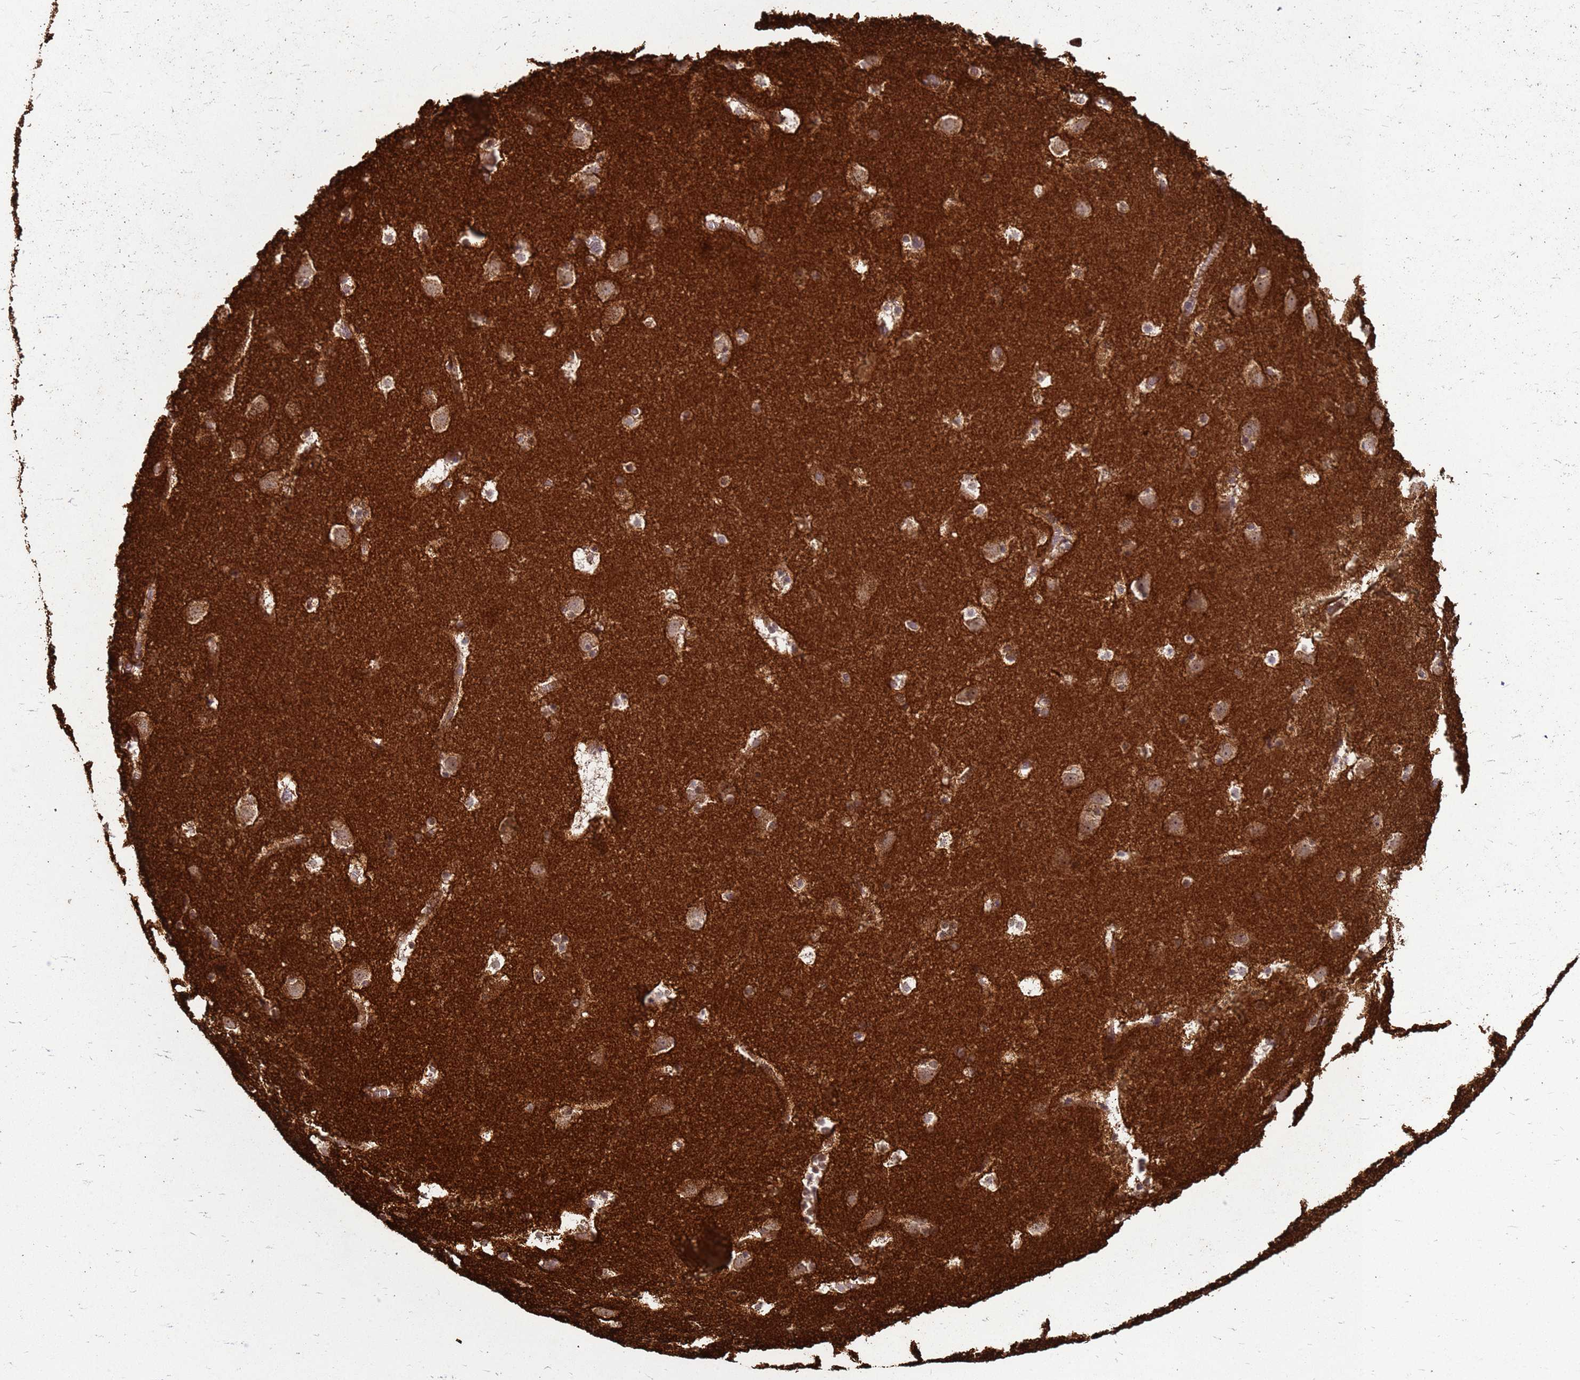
{"staining": {"intensity": "moderate", "quantity": "<25%", "location": "cytoplasmic/membranous"}, "tissue": "caudate", "cell_type": "Glial cells", "image_type": "normal", "snomed": [{"axis": "morphology", "description": "Normal tissue, NOS"}, {"axis": "topography", "description": "Lateral ventricle wall"}], "caption": "Immunohistochemistry (IHC) micrograph of normal caudate: caudate stained using IHC exhibits low levels of moderate protein expression localized specifically in the cytoplasmic/membranous of glial cells, appearing as a cytoplasmic/membranous brown color.", "gene": "CRBN", "patient": {"sex": "male", "age": 45}}